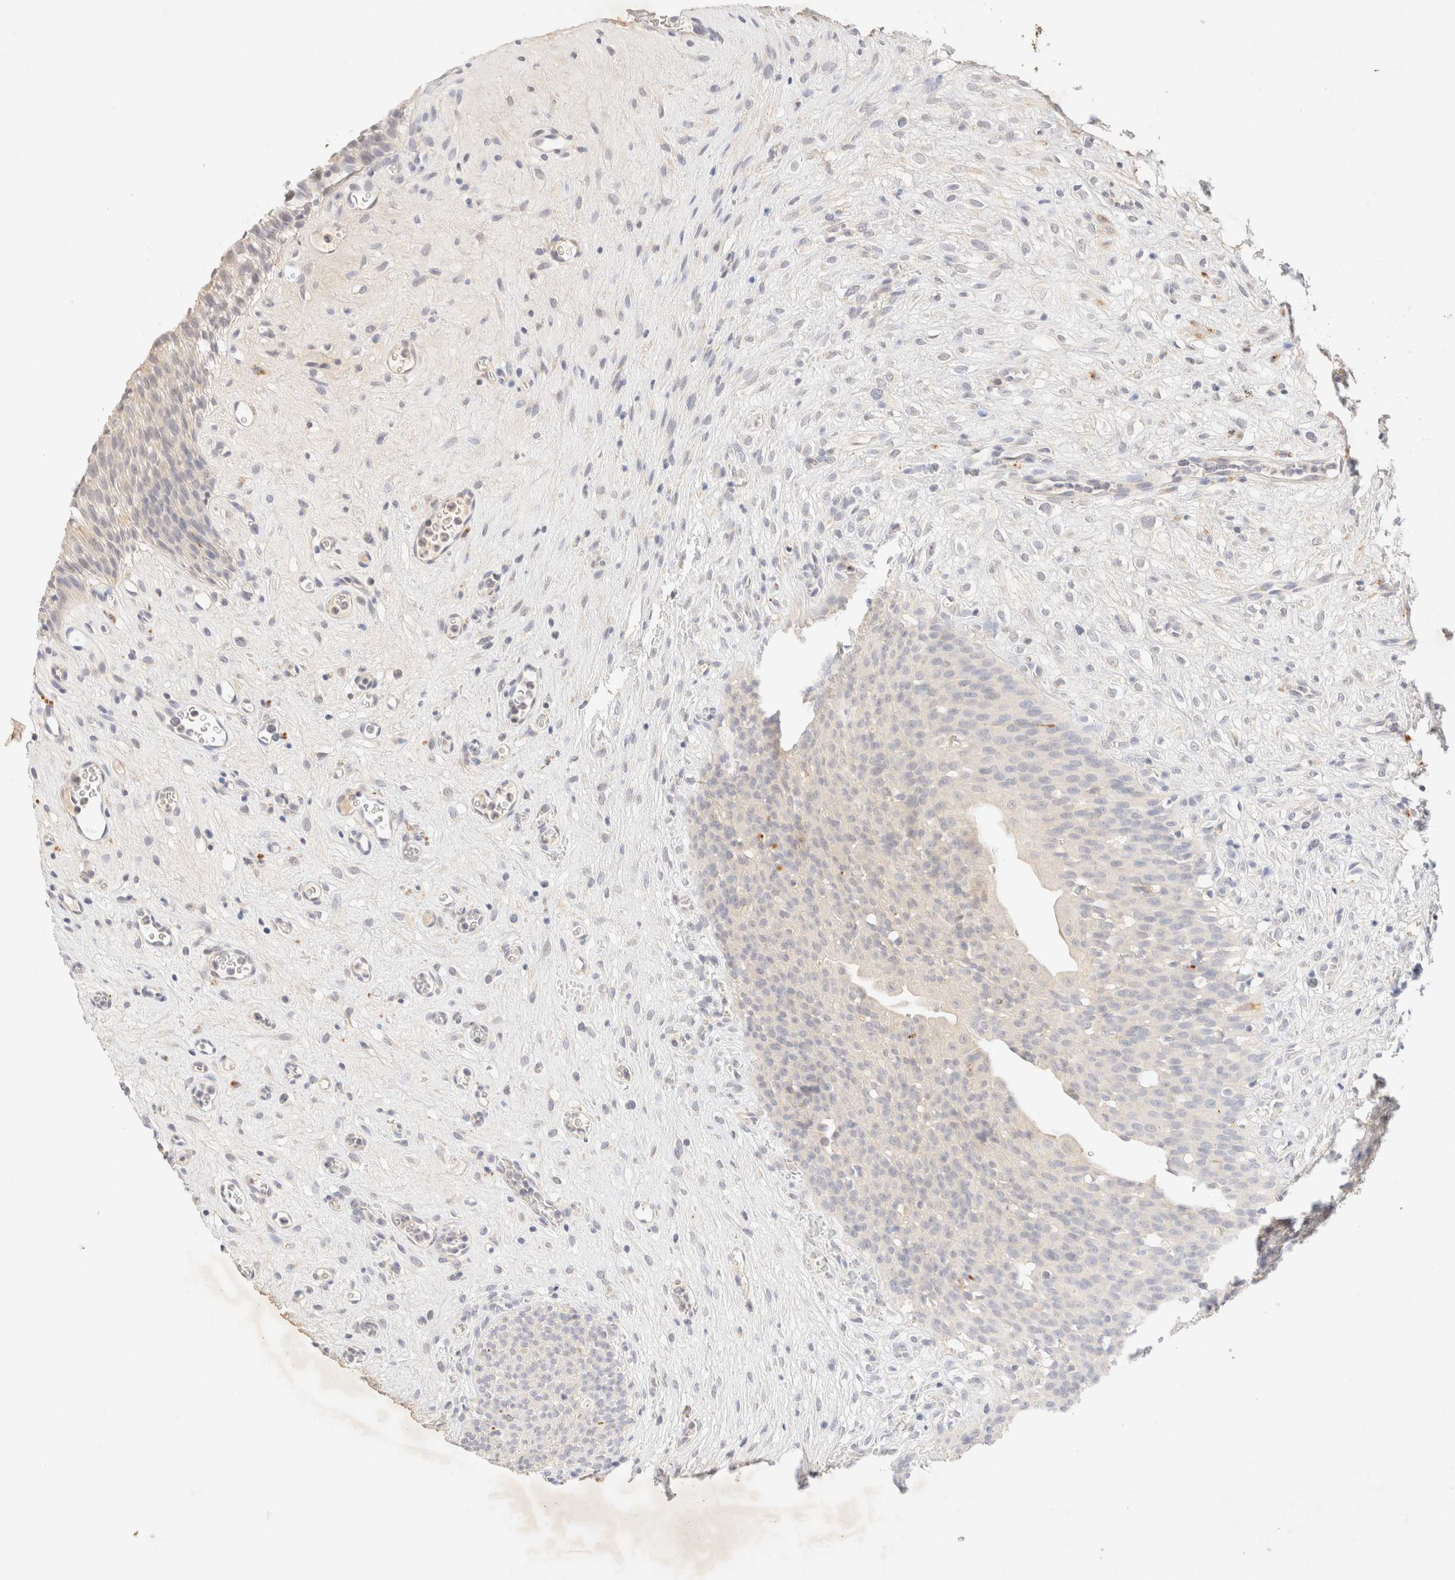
{"staining": {"intensity": "negative", "quantity": "none", "location": "none"}, "tissue": "urothelial cancer", "cell_type": "Tumor cells", "image_type": "cancer", "snomed": [{"axis": "morphology", "description": "Normal tissue, NOS"}, {"axis": "morphology", "description": "Urothelial carcinoma, Low grade"}, {"axis": "topography", "description": "Smooth muscle"}, {"axis": "topography", "description": "Urinary bladder"}], "caption": "A photomicrograph of human low-grade urothelial carcinoma is negative for staining in tumor cells.", "gene": "SNTB1", "patient": {"sex": "male", "age": 60}}